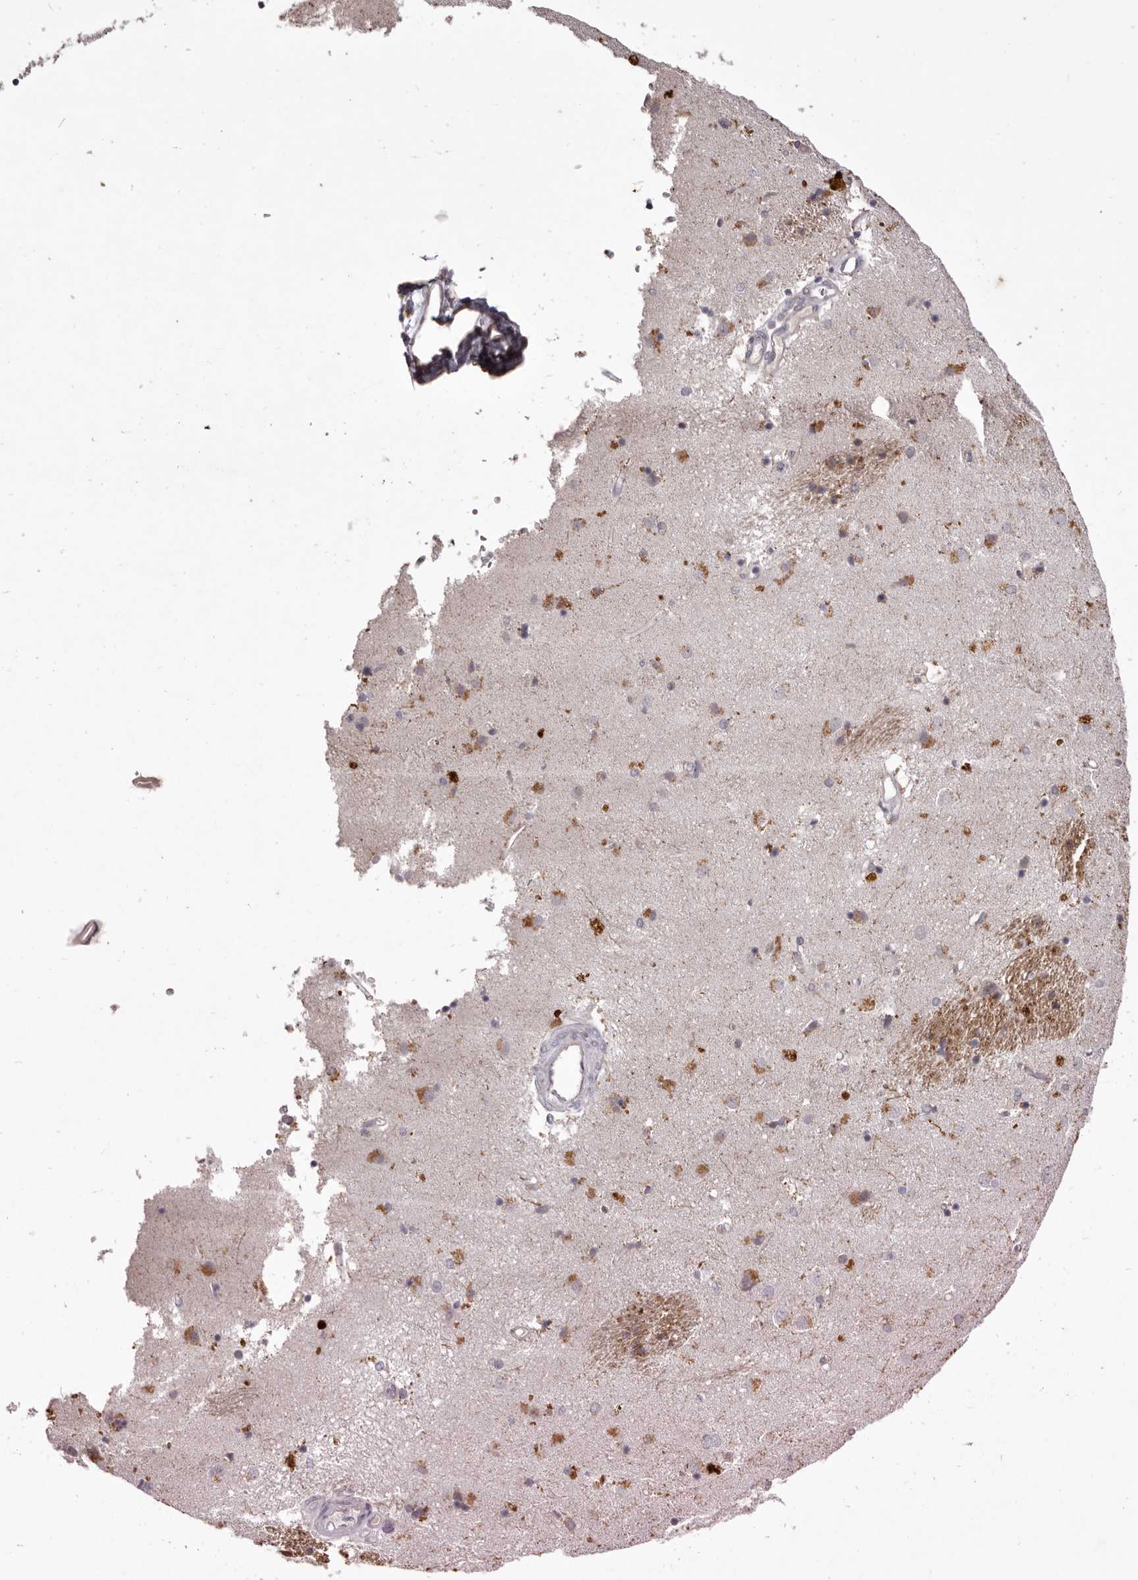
{"staining": {"intensity": "negative", "quantity": "none", "location": "none"}, "tissue": "caudate", "cell_type": "Glial cells", "image_type": "normal", "snomed": [{"axis": "morphology", "description": "Normal tissue, NOS"}, {"axis": "topography", "description": "Lateral ventricle wall"}], "caption": "This is an immunohistochemistry micrograph of unremarkable caudate. There is no positivity in glial cells.", "gene": "GARNL3", "patient": {"sex": "male", "age": 70}}